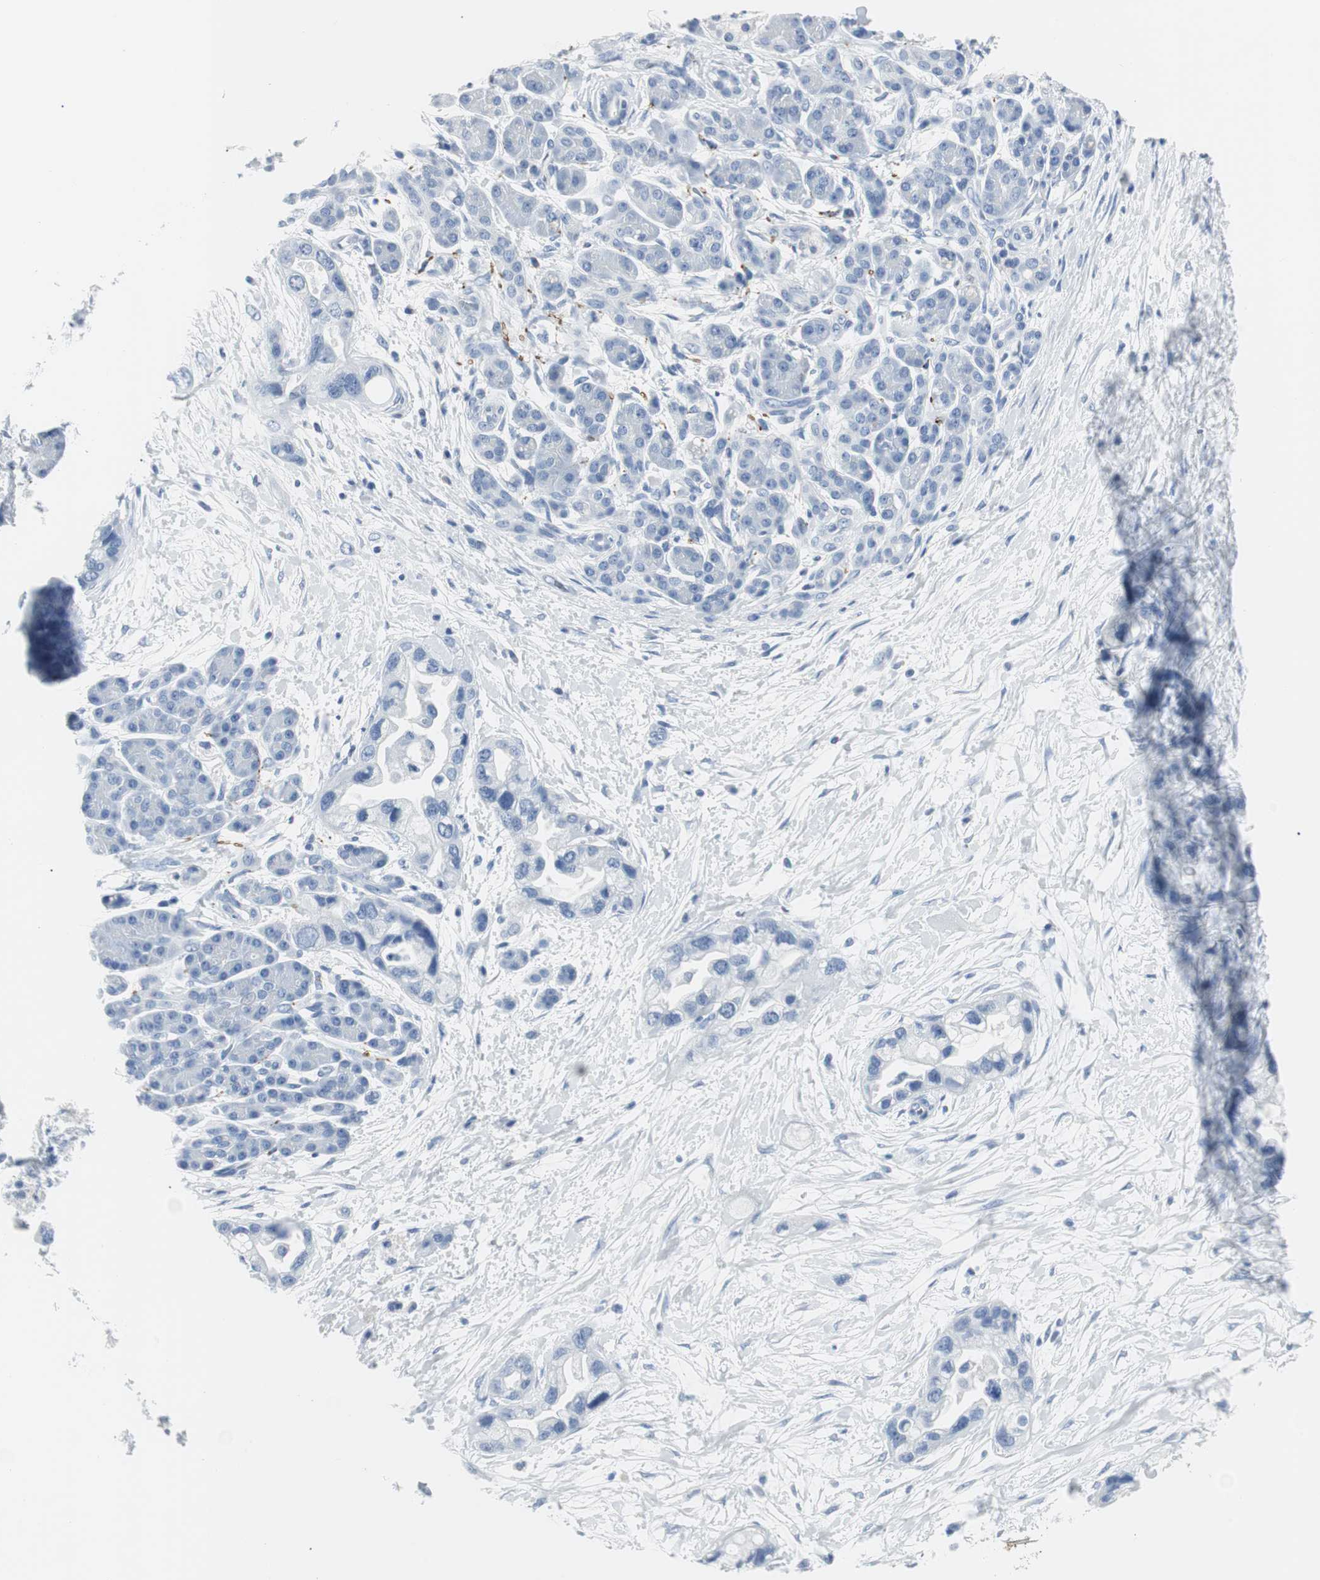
{"staining": {"intensity": "negative", "quantity": "none", "location": "none"}, "tissue": "pancreatic cancer", "cell_type": "Tumor cells", "image_type": "cancer", "snomed": [{"axis": "morphology", "description": "Adenocarcinoma, NOS"}, {"axis": "topography", "description": "Pancreas"}], "caption": "DAB immunohistochemical staining of human pancreatic adenocarcinoma reveals no significant staining in tumor cells.", "gene": "GAP43", "patient": {"sex": "female", "age": 77}}